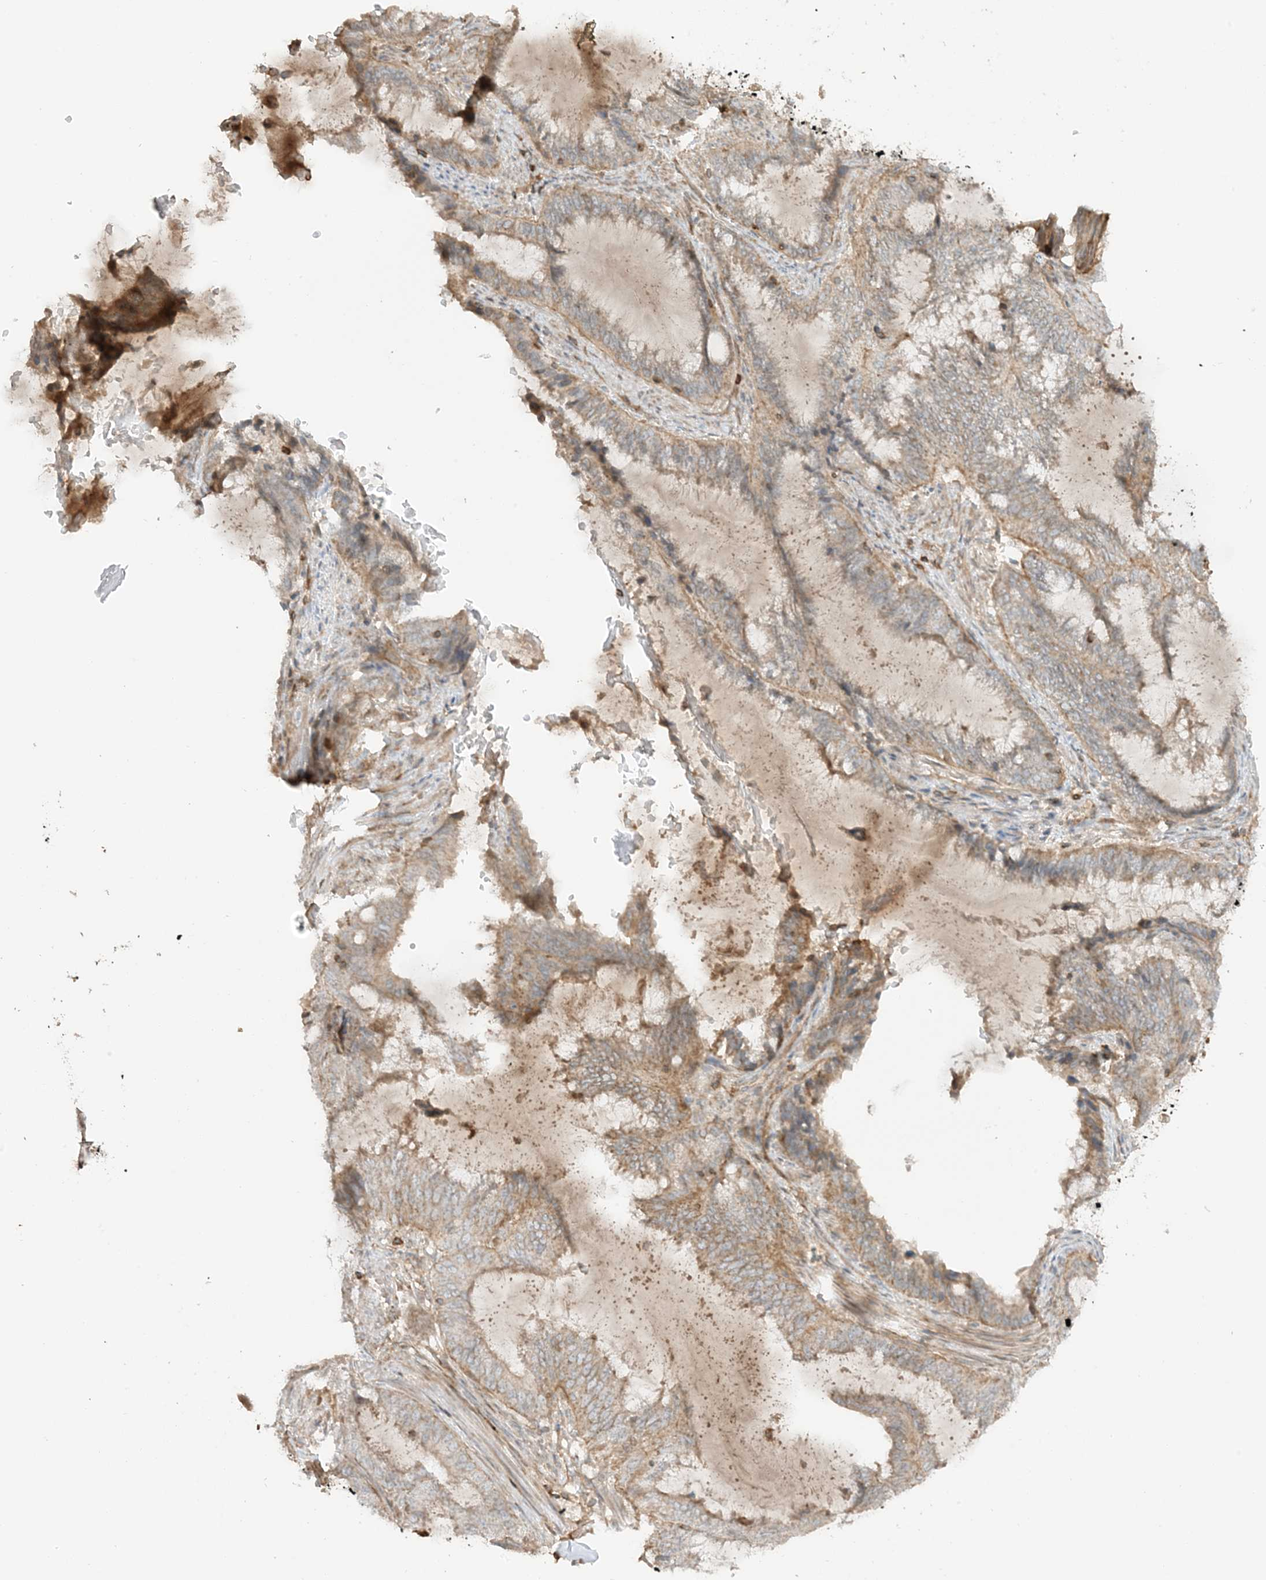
{"staining": {"intensity": "moderate", "quantity": "<25%", "location": "cytoplasmic/membranous"}, "tissue": "endometrial cancer", "cell_type": "Tumor cells", "image_type": "cancer", "snomed": [{"axis": "morphology", "description": "Adenocarcinoma, NOS"}, {"axis": "topography", "description": "Endometrium"}], "caption": "Tumor cells display moderate cytoplasmic/membranous positivity in approximately <25% of cells in endometrial adenocarcinoma. The protein of interest is stained brown, and the nuclei are stained in blue (DAB (3,3'-diaminobenzidine) IHC with brightfield microscopy, high magnification).", "gene": "SLC25A12", "patient": {"sex": "female", "age": 51}}